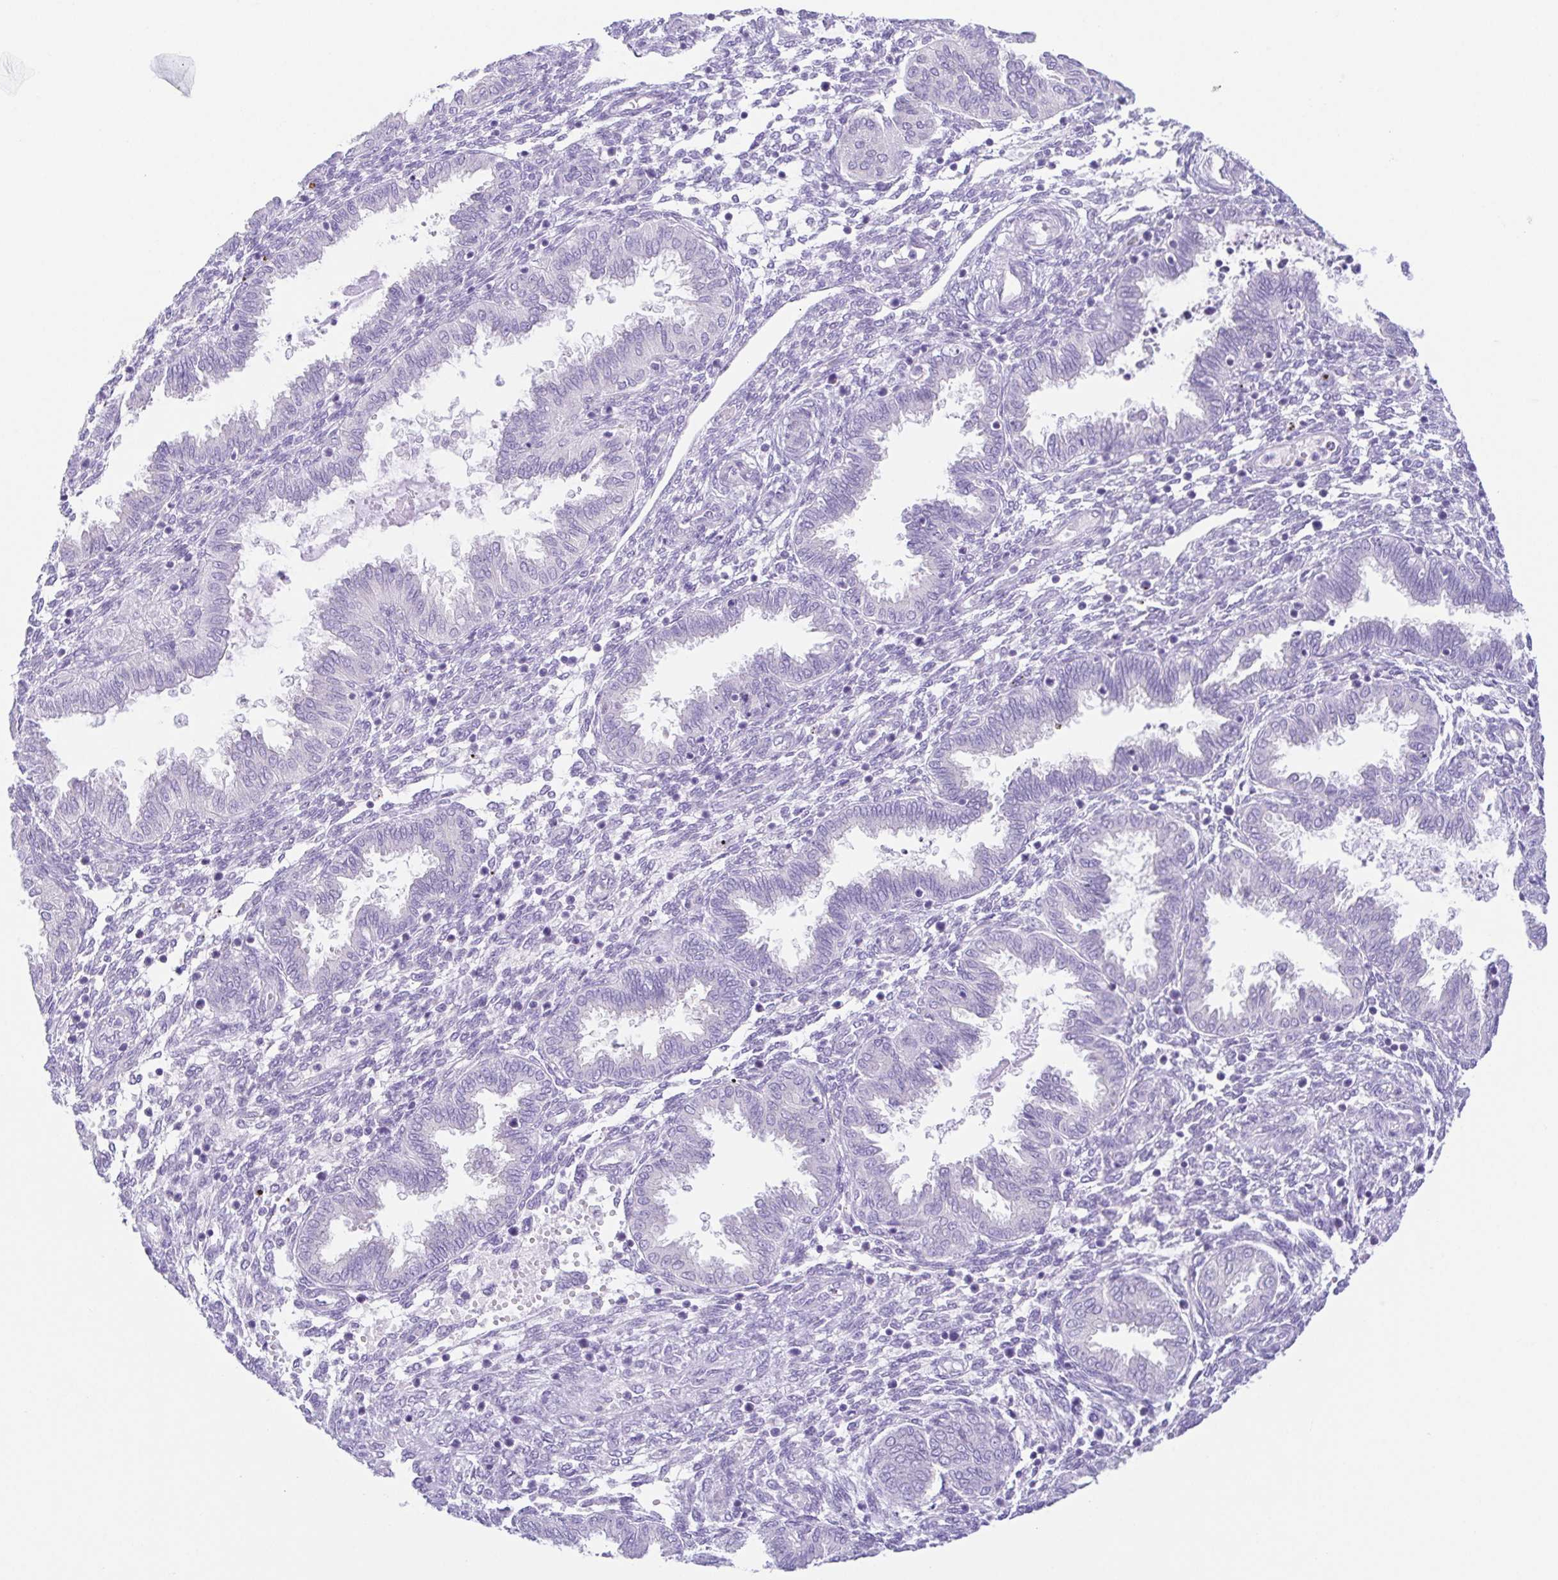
{"staining": {"intensity": "negative", "quantity": "none", "location": "none"}, "tissue": "endometrium", "cell_type": "Cells in endometrial stroma", "image_type": "normal", "snomed": [{"axis": "morphology", "description": "Normal tissue, NOS"}, {"axis": "topography", "description": "Endometrium"}], "caption": "Immunohistochemistry of normal human endometrium exhibits no positivity in cells in endometrial stroma.", "gene": "KRTDAP", "patient": {"sex": "female", "age": 33}}